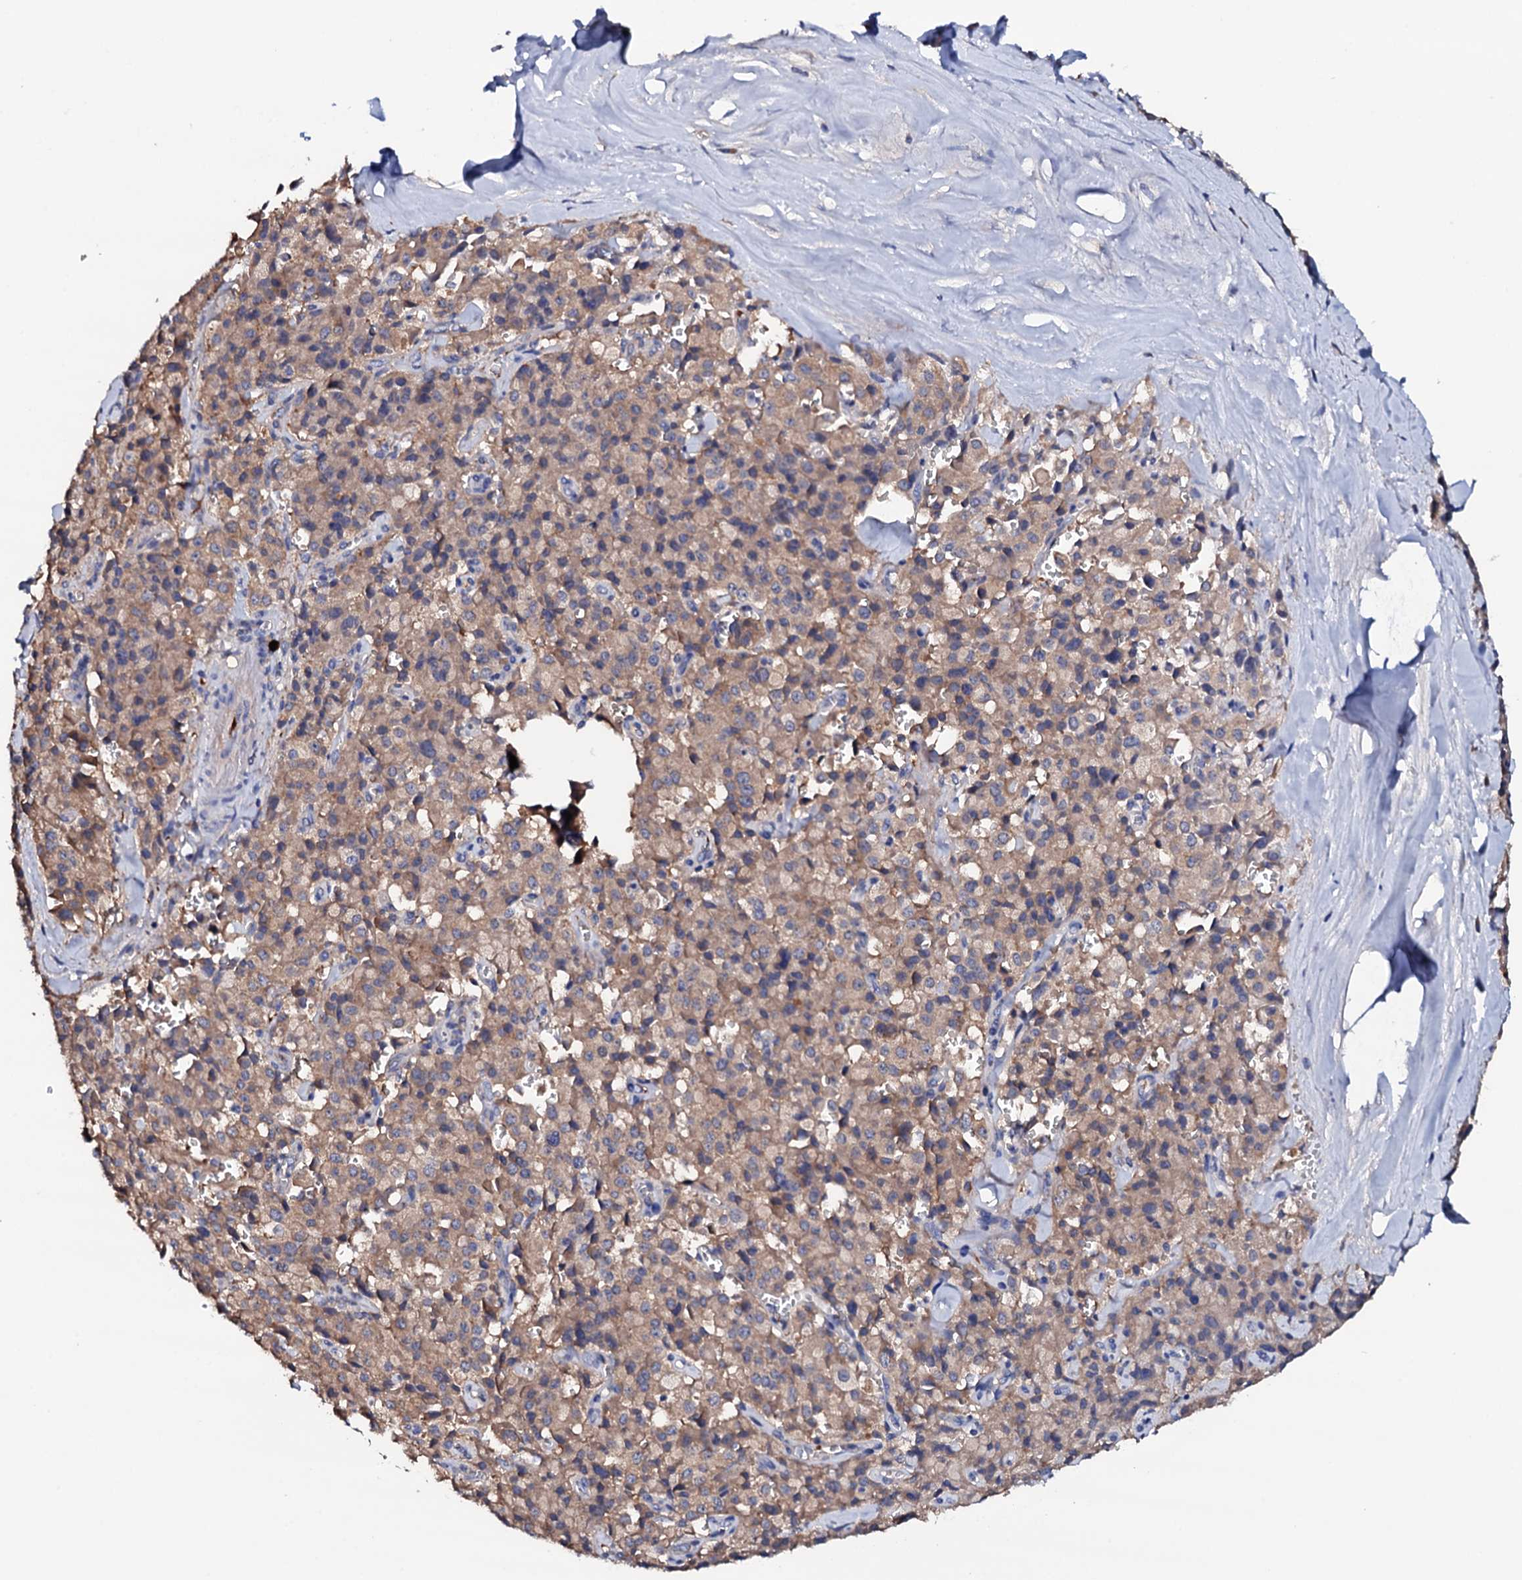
{"staining": {"intensity": "moderate", "quantity": ">75%", "location": "cytoplasmic/membranous"}, "tissue": "pancreatic cancer", "cell_type": "Tumor cells", "image_type": "cancer", "snomed": [{"axis": "morphology", "description": "Adenocarcinoma, NOS"}, {"axis": "topography", "description": "Pancreas"}], "caption": "Human pancreatic cancer stained with a protein marker demonstrates moderate staining in tumor cells.", "gene": "TCAF2", "patient": {"sex": "male", "age": 65}}